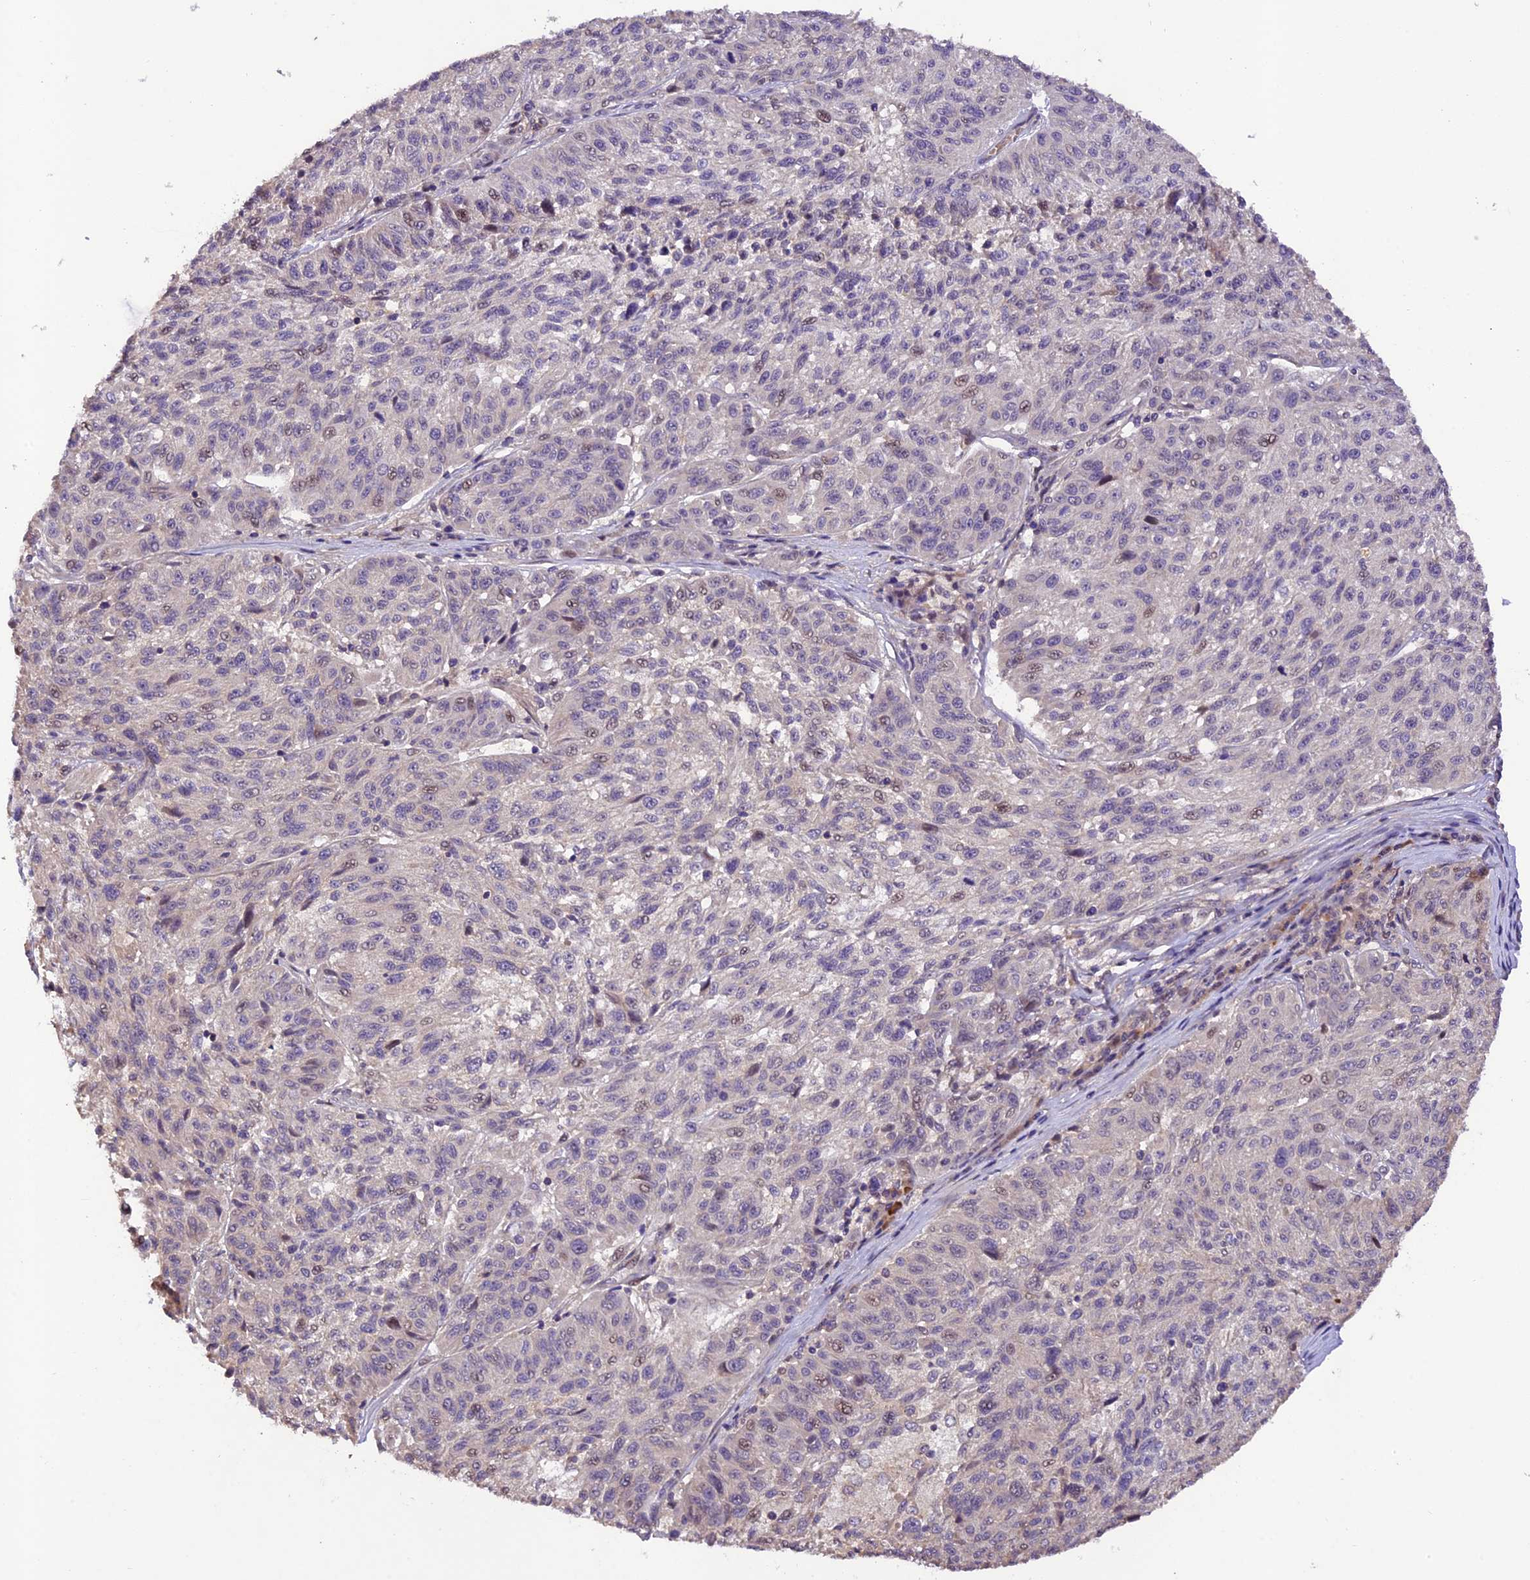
{"staining": {"intensity": "negative", "quantity": "none", "location": "none"}, "tissue": "melanoma", "cell_type": "Tumor cells", "image_type": "cancer", "snomed": [{"axis": "morphology", "description": "Malignant melanoma, NOS"}, {"axis": "topography", "description": "Skin"}], "caption": "Malignant melanoma was stained to show a protein in brown. There is no significant staining in tumor cells.", "gene": "DGKH", "patient": {"sex": "male", "age": 53}}